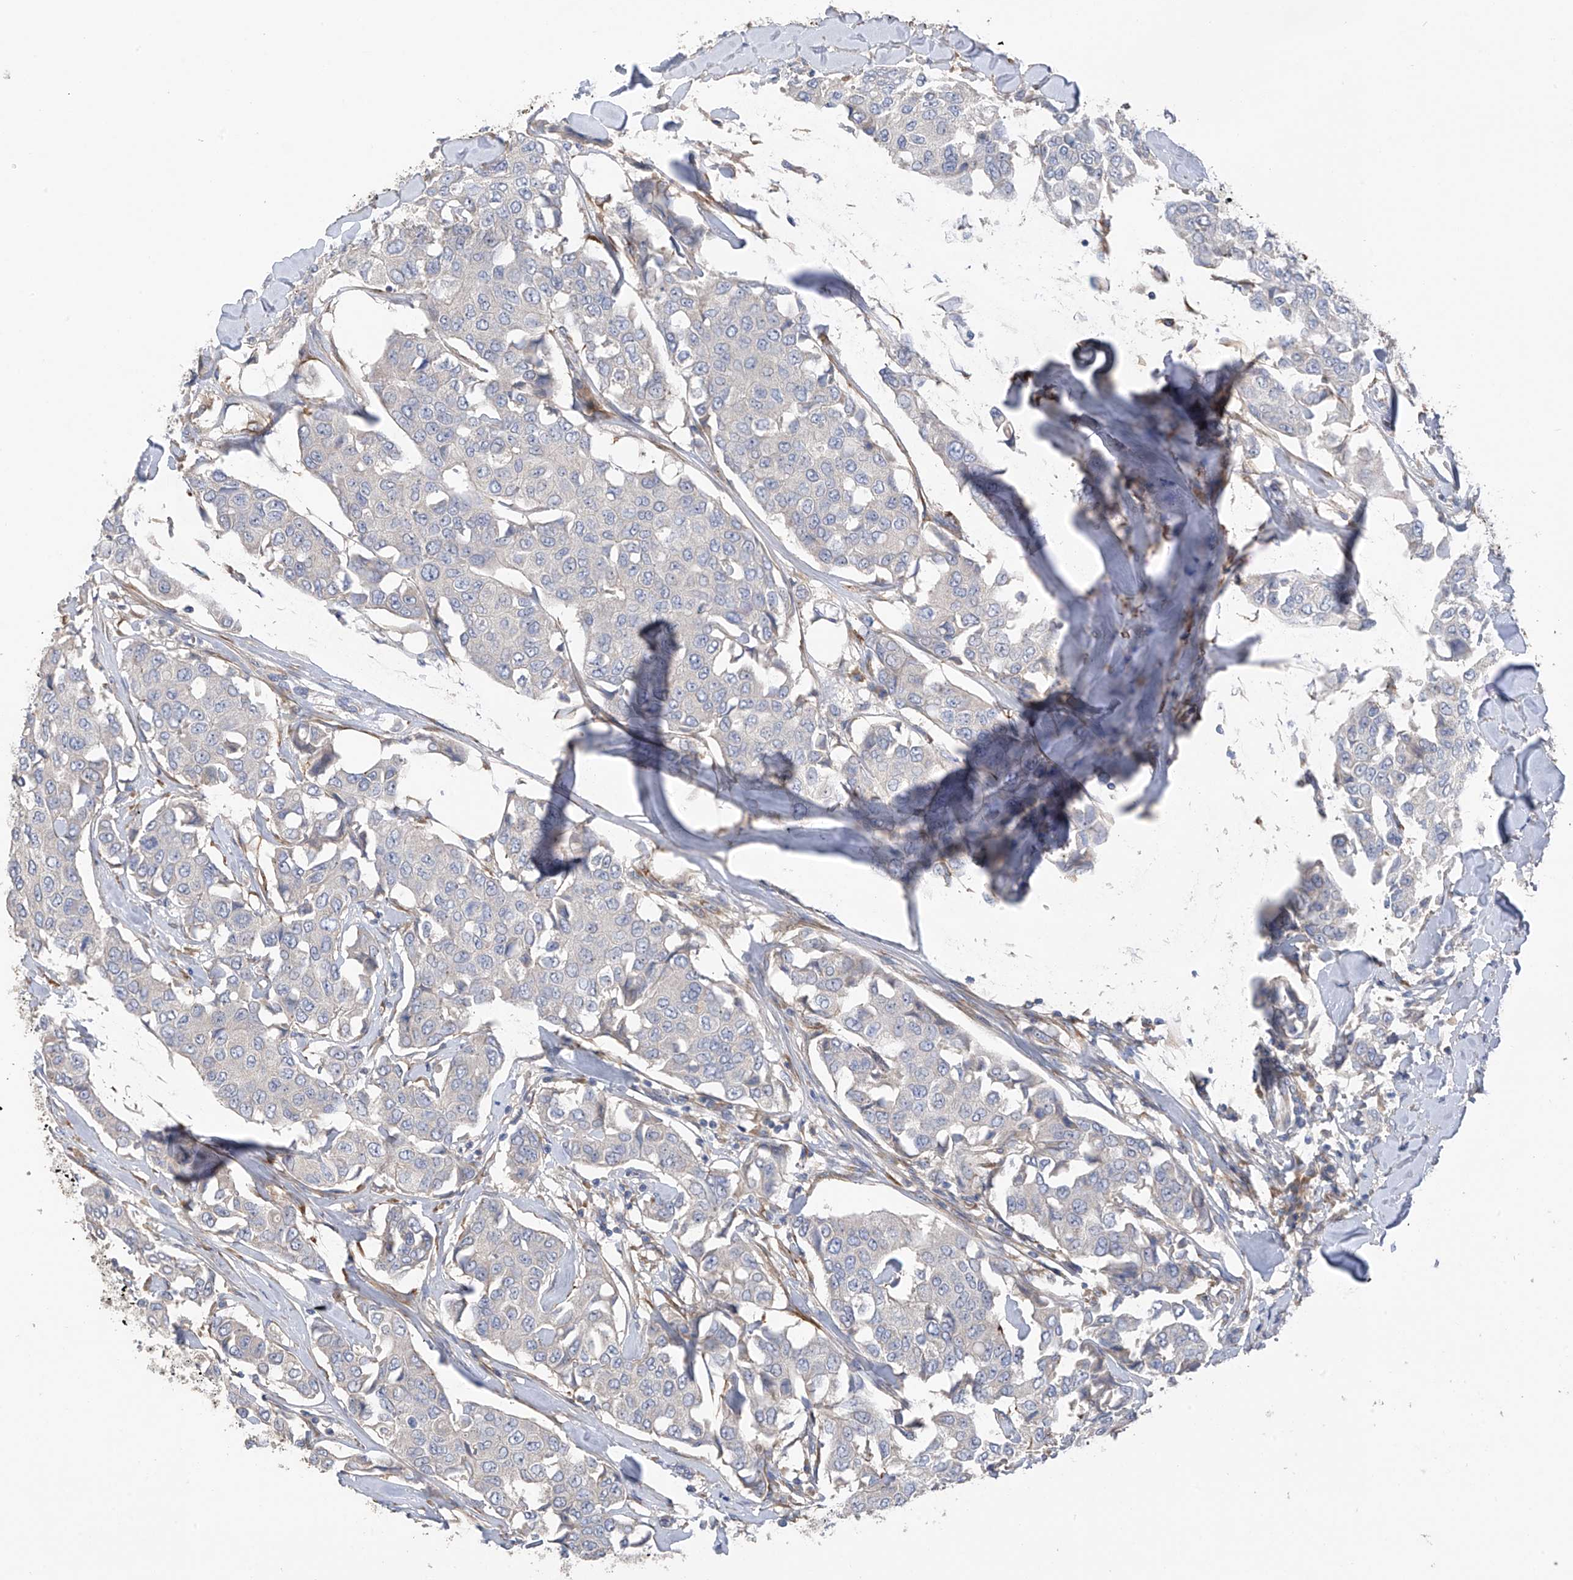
{"staining": {"intensity": "negative", "quantity": "none", "location": "none"}, "tissue": "breast cancer", "cell_type": "Tumor cells", "image_type": "cancer", "snomed": [{"axis": "morphology", "description": "Duct carcinoma"}, {"axis": "topography", "description": "Breast"}], "caption": "High power microscopy photomicrograph of an immunohistochemistry micrograph of breast intraductal carcinoma, revealing no significant expression in tumor cells.", "gene": "GALNTL6", "patient": {"sex": "female", "age": 80}}